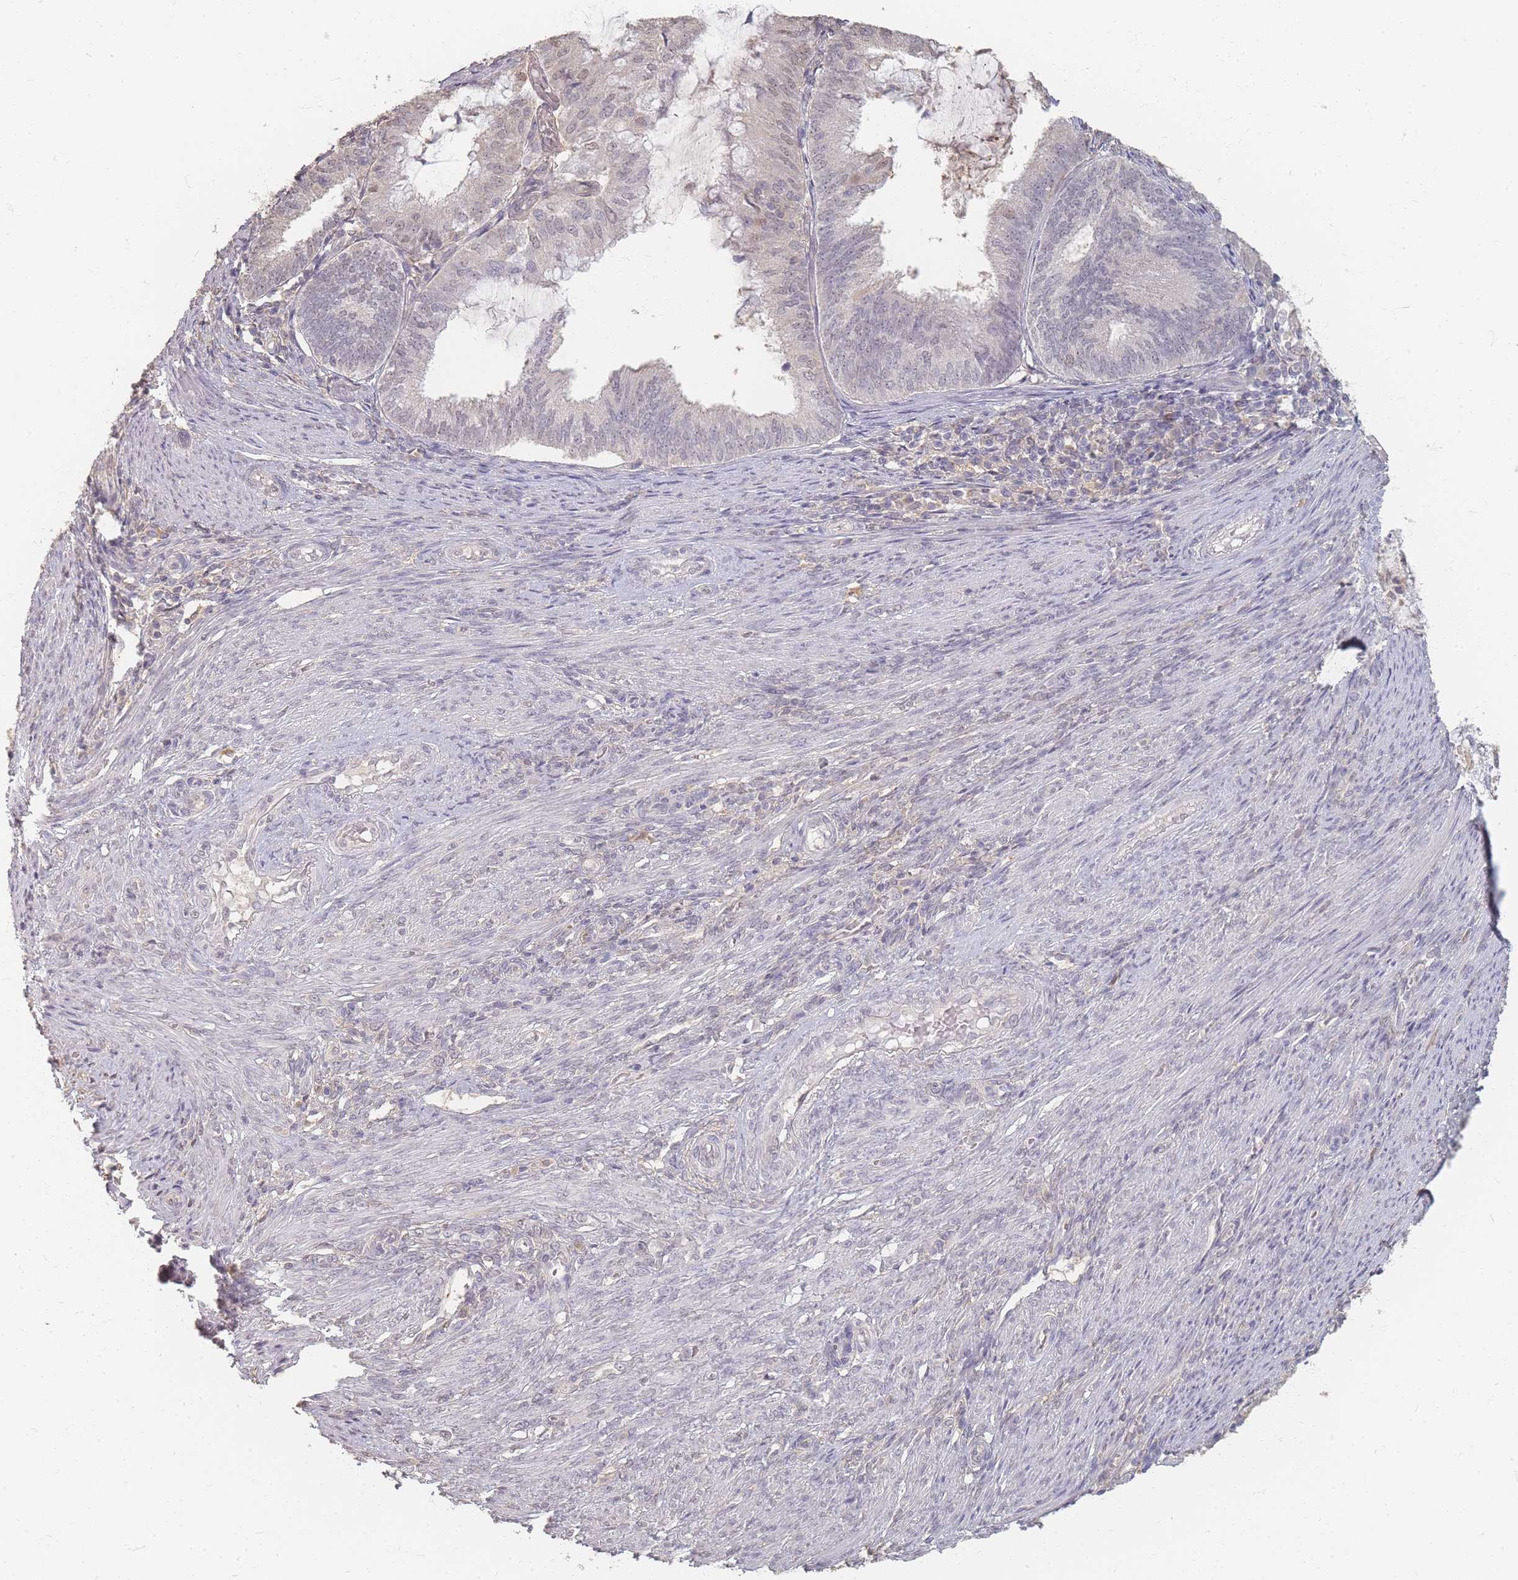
{"staining": {"intensity": "weak", "quantity": "<25%", "location": "nuclear"}, "tissue": "endometrial cancer", "cell_type": "Tumor cells", "image_type": "cancer", "snomed": [{"axis": "morphology", "description": "Adenocarcinoma, NOS"}, {"axis": "topography", "description": "Endometrium"}], "caption": "Immunohistochemistry (IHC) of endometrial cancer shows no expression in tumor cells.", "gene": "RFTN1", "patient": {"sex": "female", "age": 81}}